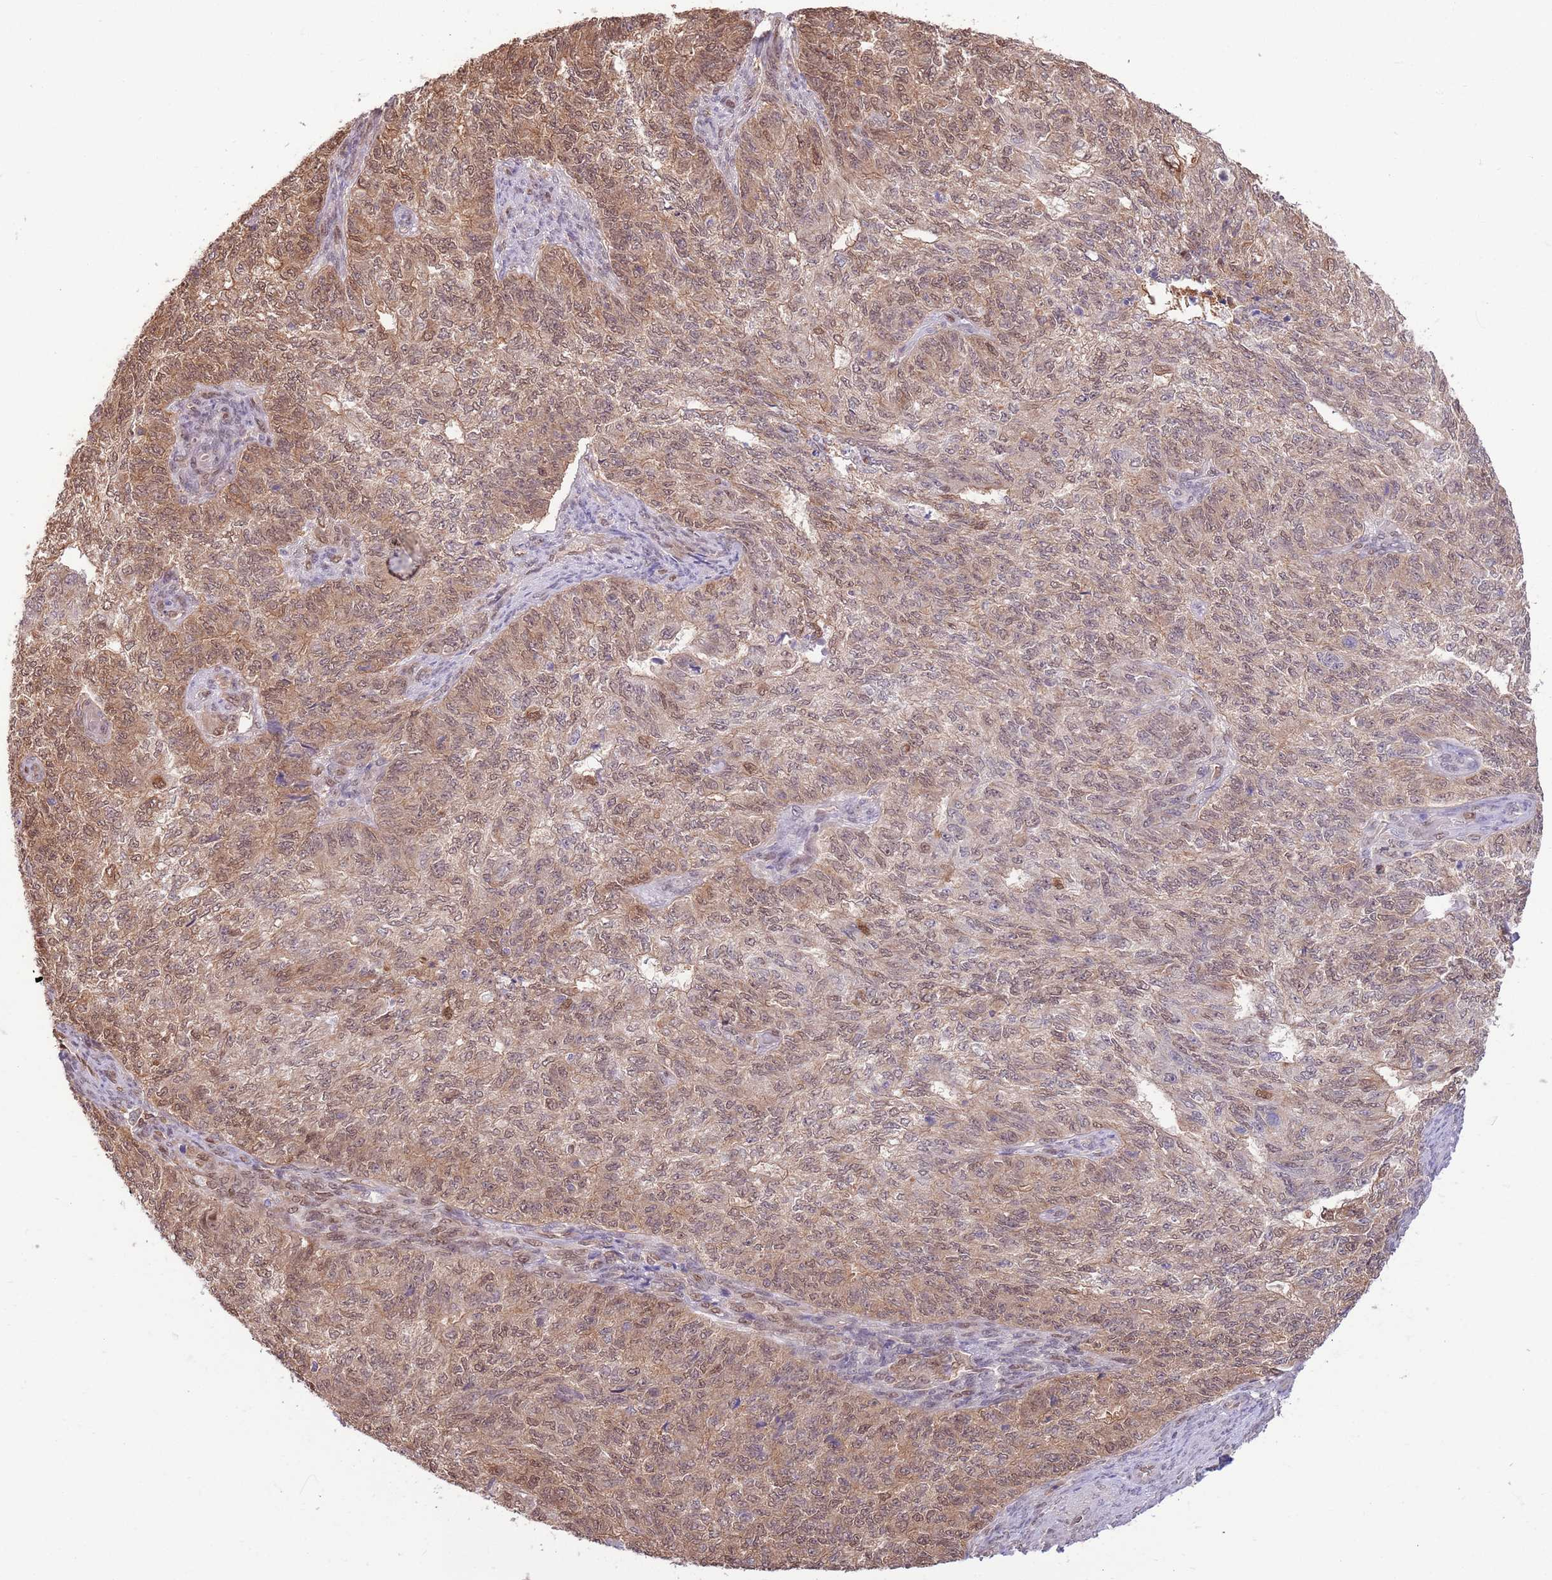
{"staining": {"intensity": "moderate", "quantity": "25%-75%", "location": "cytoplasmic/membranous,nuclear"}, "tissue": "endometrial cancer", "cell_type": "Tumor cells", "image_type": "cancer", "snomed": [{"axis": "morphology", "description": "Adenocarcinoma, NOS"}, {"axis": "topography", "description": "Endometrium"}], "caption": "Protein staining reveals moderate cytoplasmic/membranous and nuclear positivity in about 25%-75% of tumor cells in adenocarcinoma (endometrial).", "gene": "NSFL1C", "patient": {"sex": "female", "age": 32}}